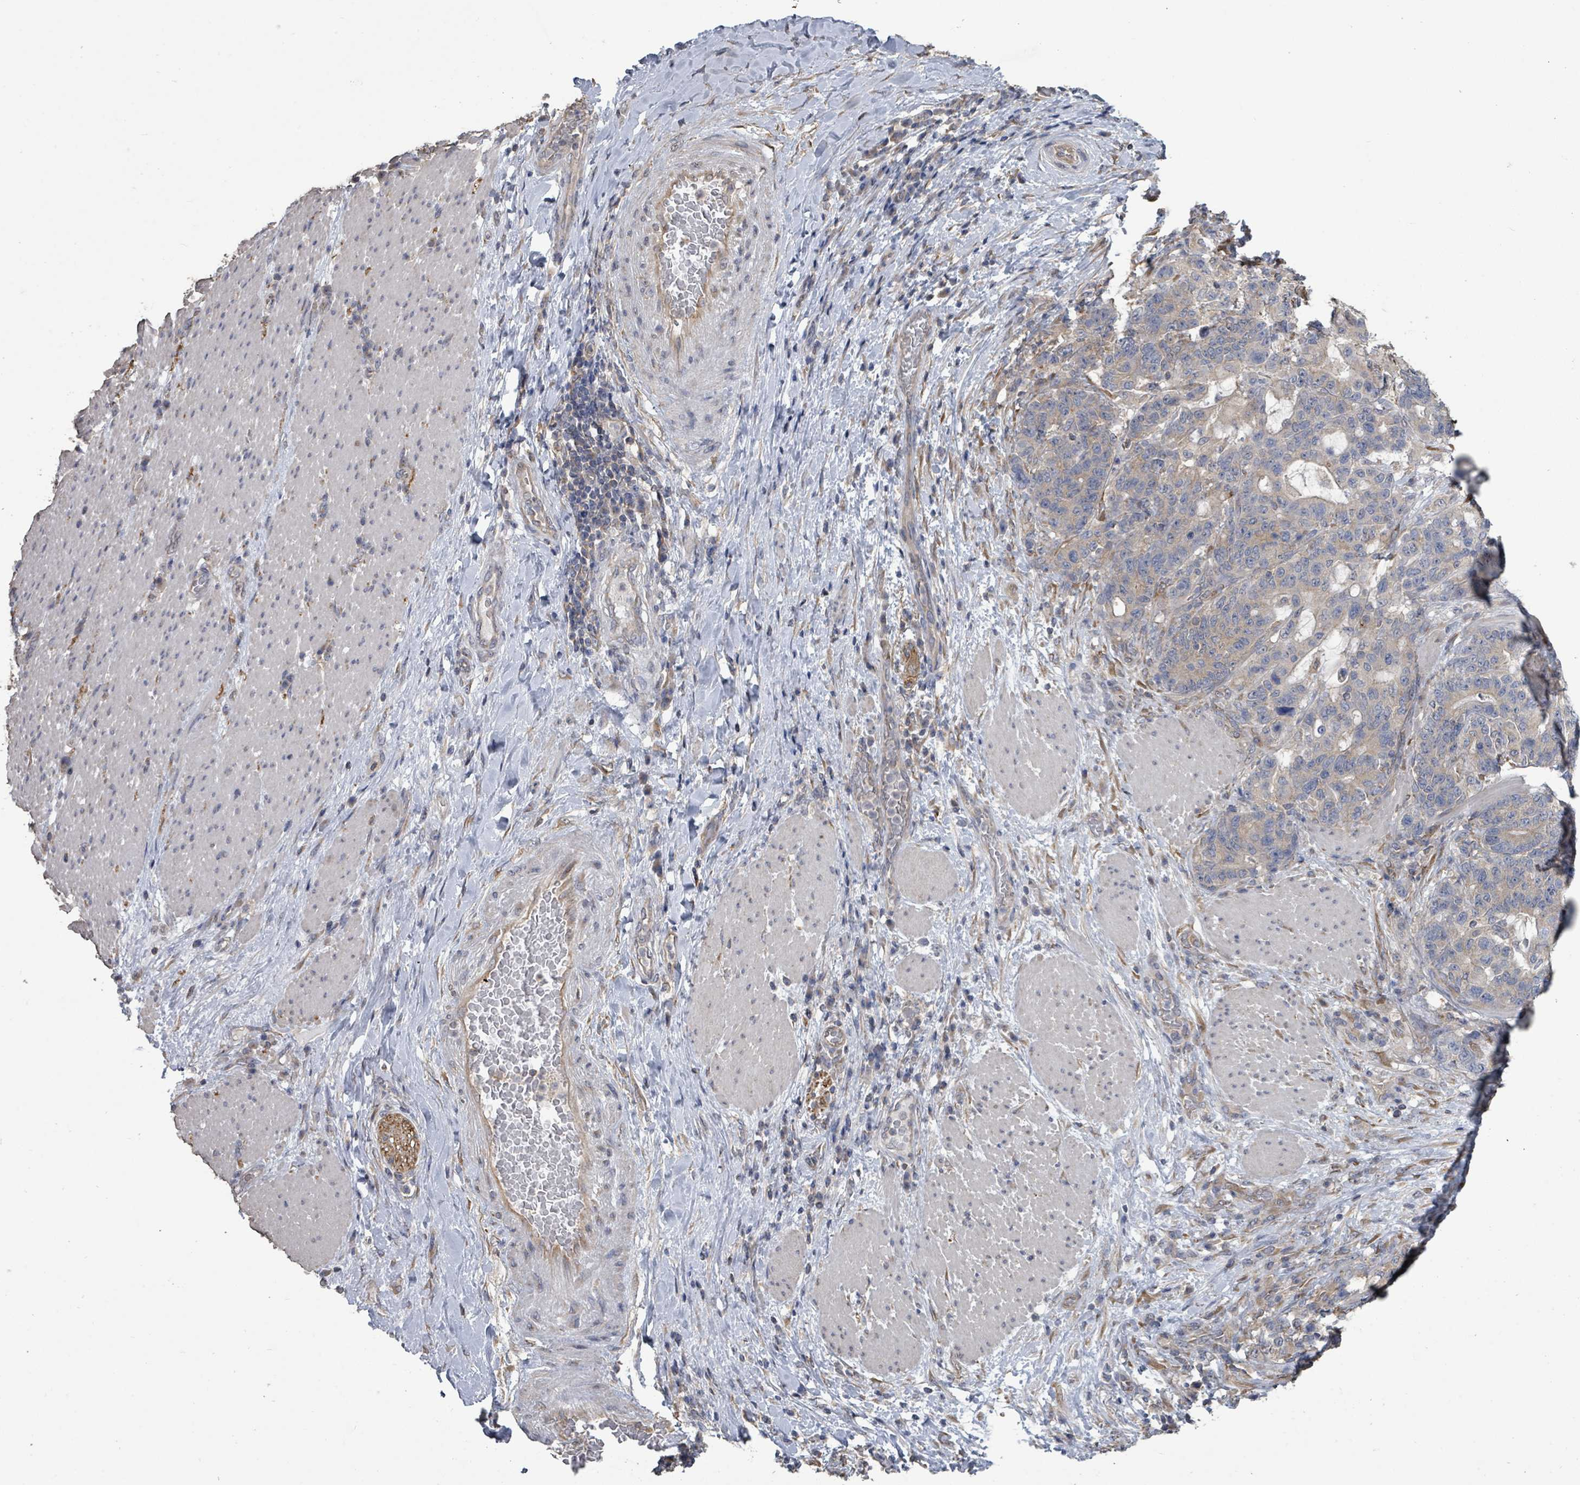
{"staining": {"intensity": "negative", "quantity": "none", "location": "none"}, "tissue": "stomach cancer", "cell_type": "Tumor cells", "image_type": "cancer", "snomed": [{"axis": "morphology", "description": "Normal tissue, NOS"}, {"axis": "morphology", "description": "Adenocarcinoma, NOS"}, {"axis": "topography", "description": "Stomach"}], "caption": "Stomach cancer (adenocarcinoma) stained for a protein using IHC exhibits no expression tumor cells.", "gene": "SLC9A7", "patient": {"sex": "female", "age": 64}}